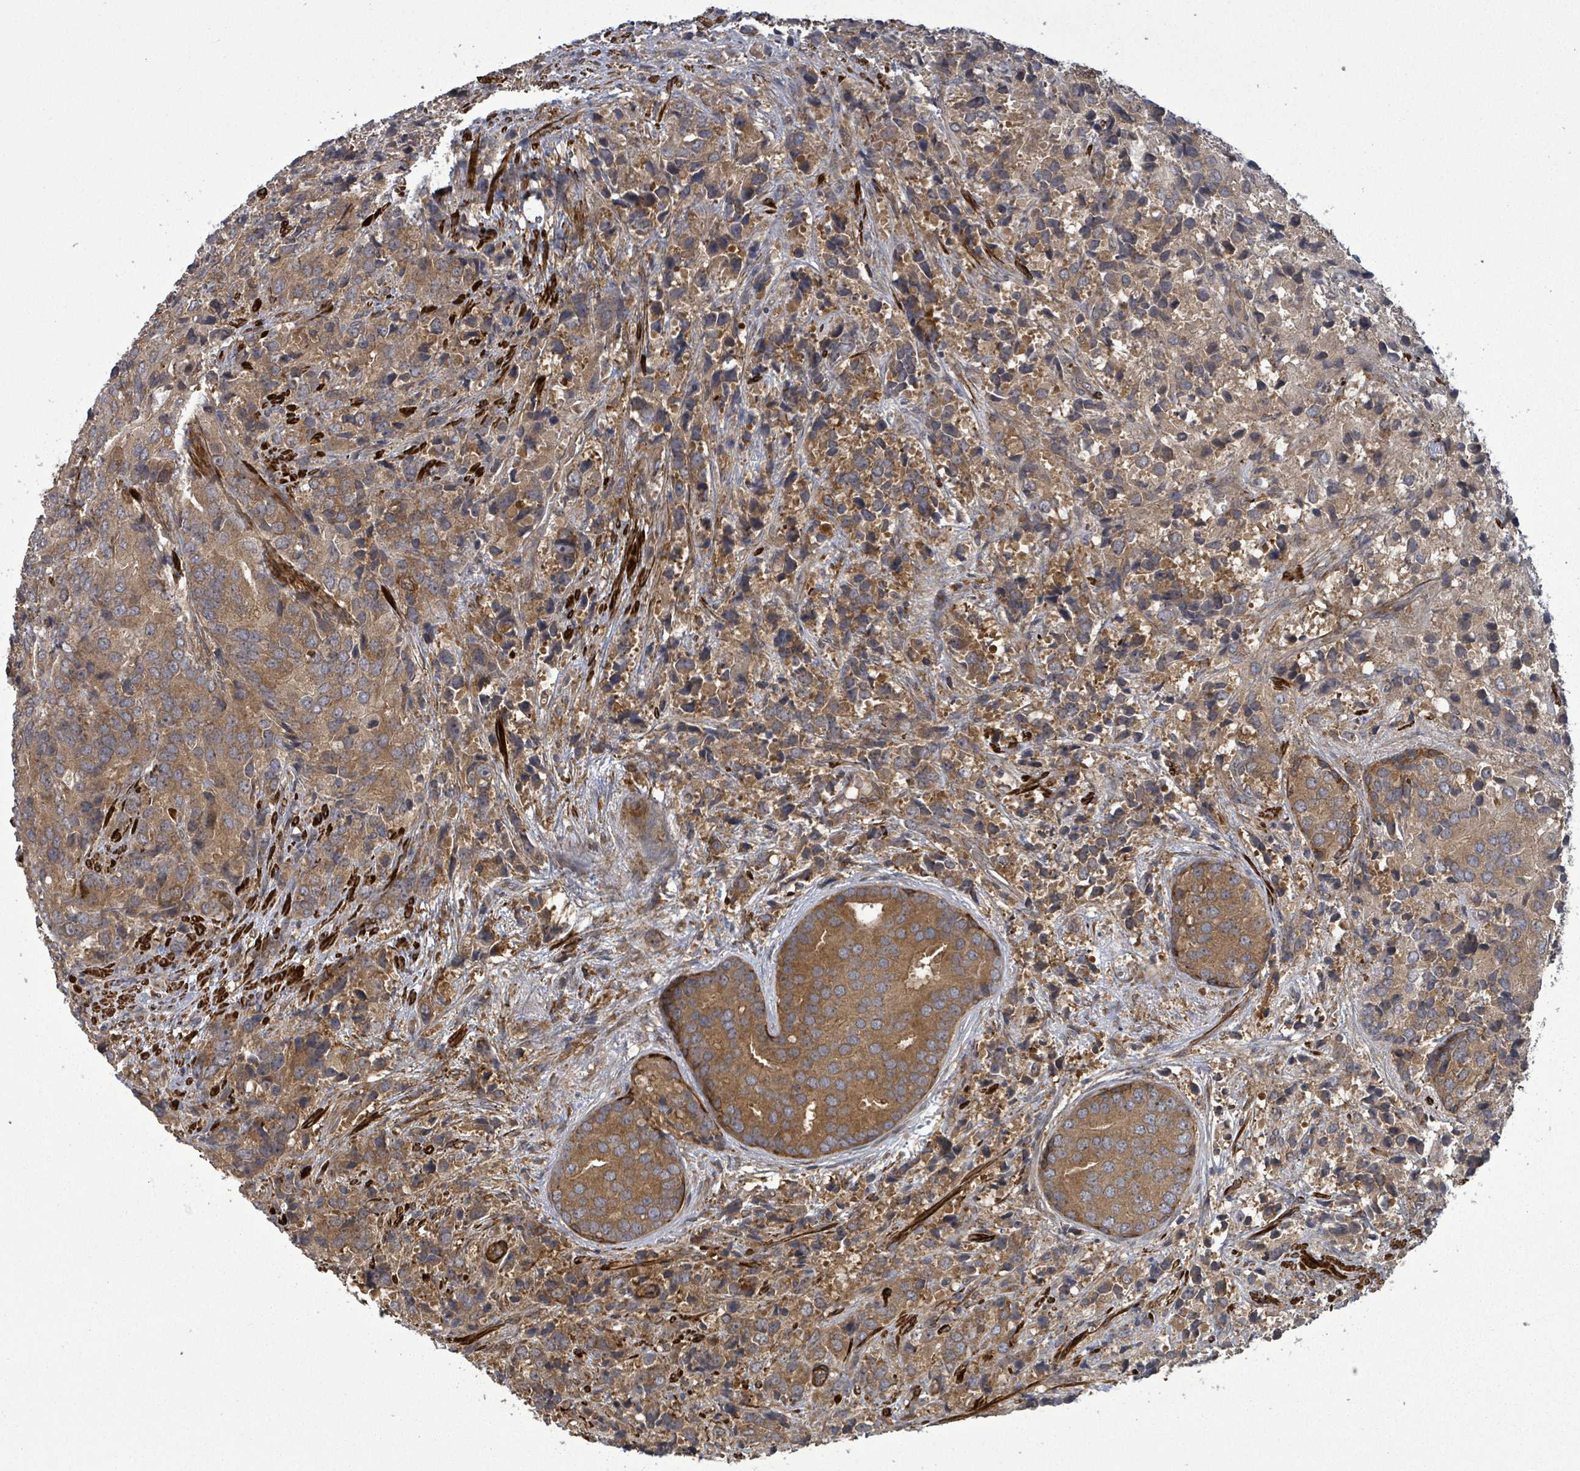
{"staining": {"intensity": "moderate", "quantity": ">75%", "location": "cytoplasmic/membranous"}, "tissue": "prostate cancer", "cell_type": "Tumor cells", "image_type": "cancer", "snomed": [{"axis": "morphology", "description": "Adenocarcinoma, High grade"}, {"axis": "topography", "description": "Prostate"}], "caption": "This photomicrograph reveals immunohistochemistry staining of prostate cancer (adenocarcinoma (high-grade)), with medium moderate cytoplasmic/membranous positivity in approximately >75% of tumor cells.", "gene": "MAP3K6", "patient": {"sex": "male", "age": 62}}